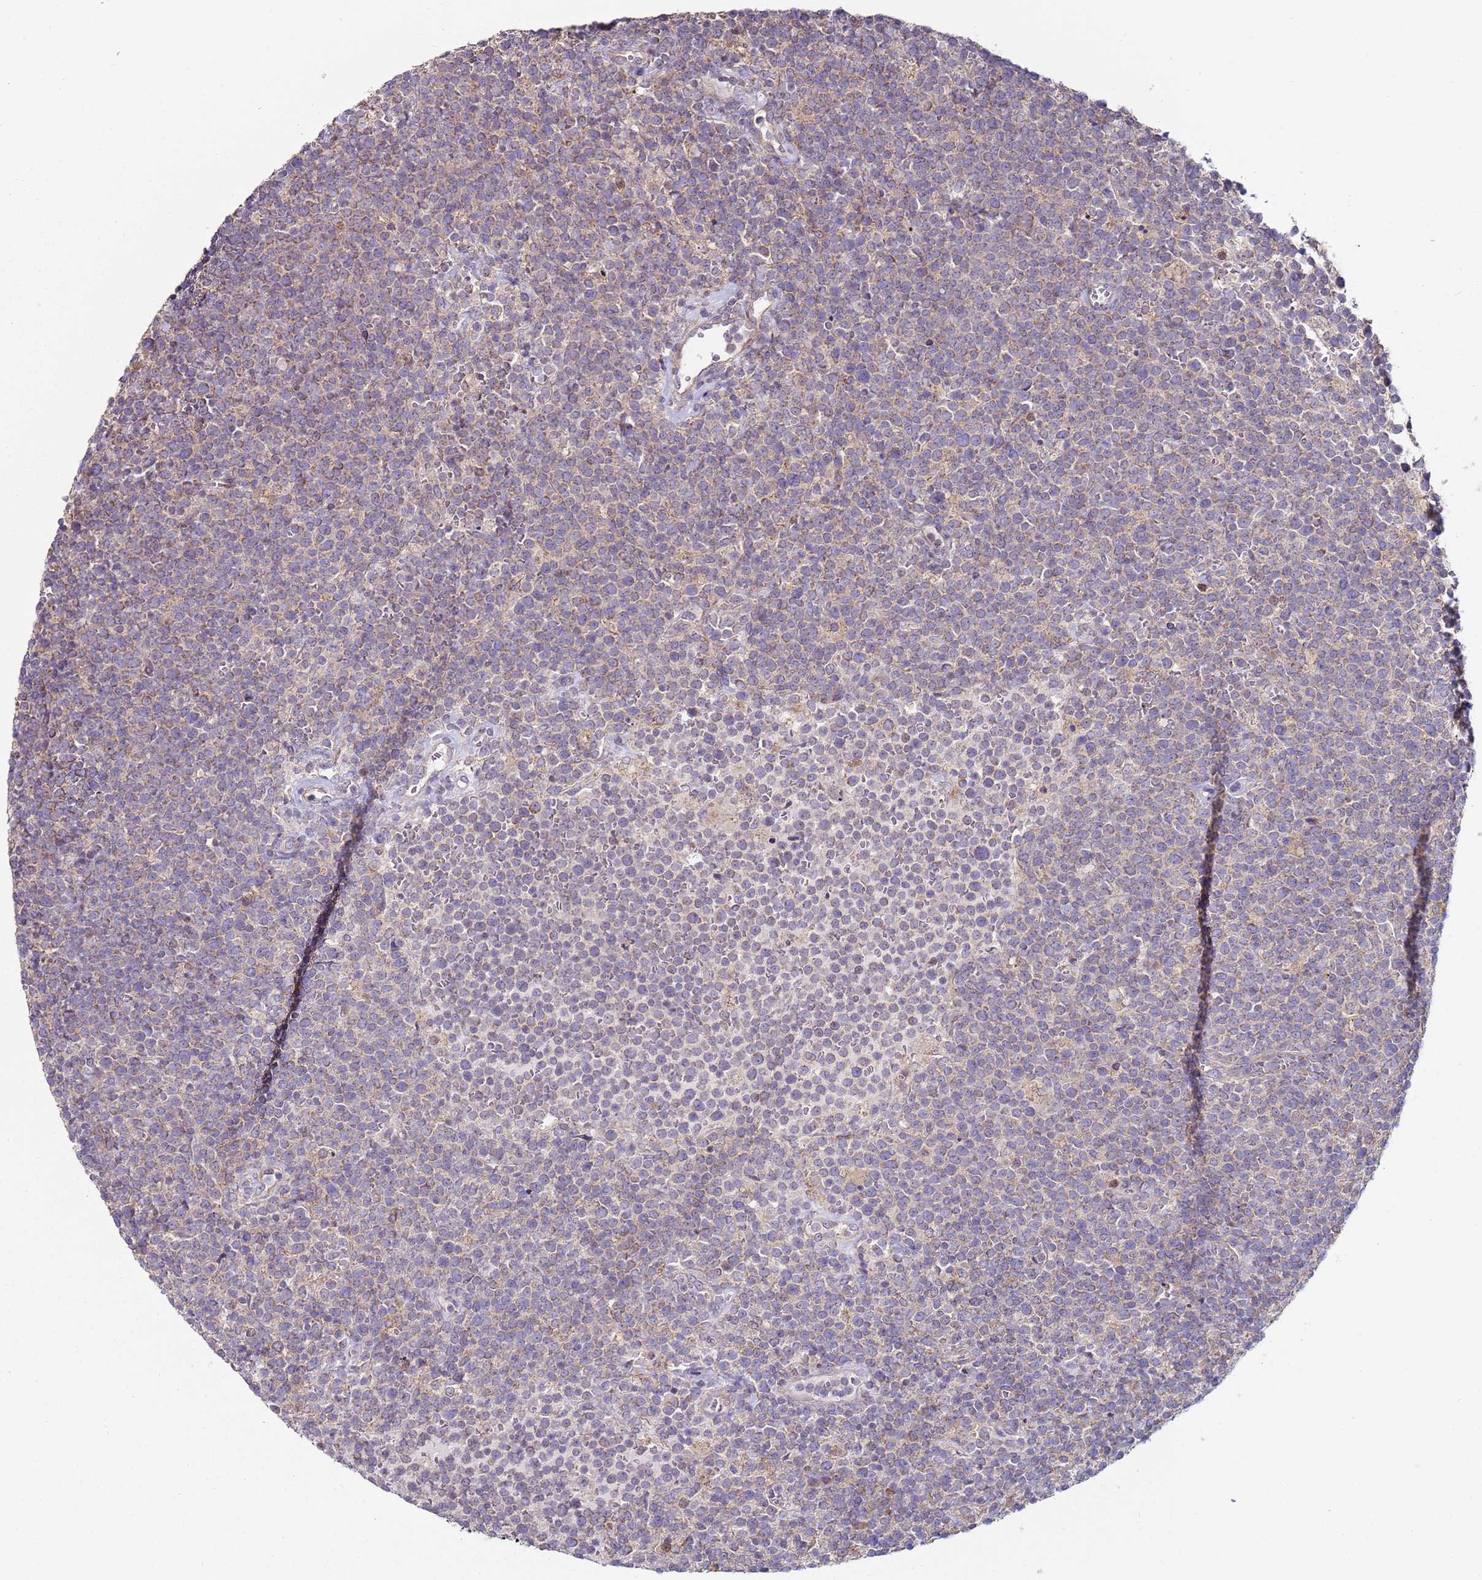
{"staining": {"intensity": "weak", "quantity": "<25%", "location": "cytoplasmic/membranous"}, "tissue": "lymphoma", "cell_type": "Tumor cells", "image_type": "cancer", "snomed": [{"axis": "morphology", "description": "Malignant lymphoma, non-Hodgkin's type, High grade"}, {"axis": "topography", "description": "Lymph node"}], "caption": "Lymphoma was stained to show a protein in brown. There is no significant staining in tumor cells. (DAB immunohistochemistry (IHC) with hematoxylin counter stain).", "gene": "DIP2B", "patient": {"sex": "male", "age": 61}}